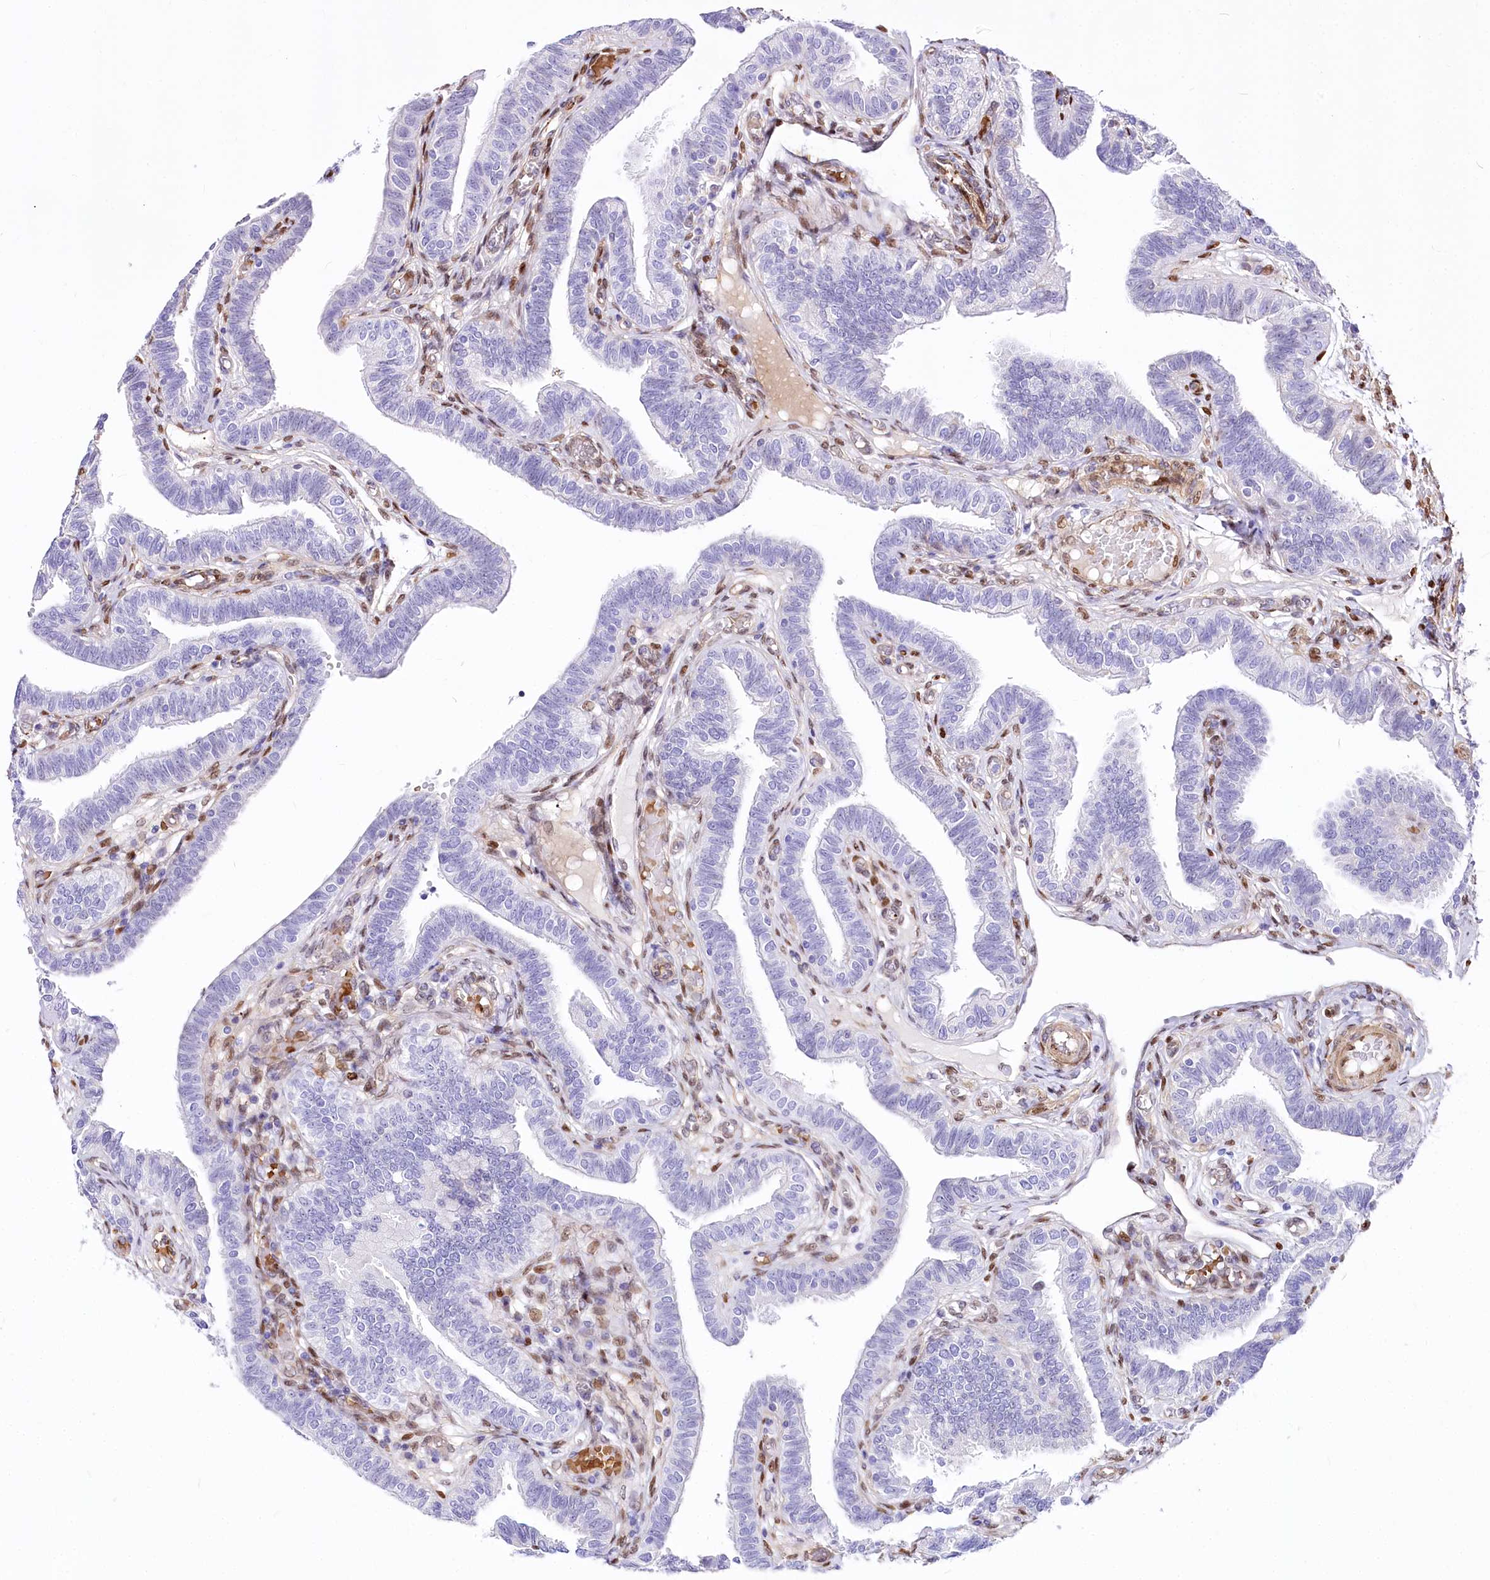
{"staining": {"intensity": "weak", "quantity": "<25%", "location": "nuclear"}, "tissue": "fallopian tube", "cell_type": "Glandular cells", "image_type": "normal", "snomed": [{"axis": "morphology", "description": "Normal tissue, NOS"}, {"axis": "topography", "description": "Fallopian tube"}], "caption": "Immunohistochemical staining of normal fallopian tube exhibits no significant expression in glandular cells.", "gene": "PTMS", "patient": {"sex": "female", "age": 39}}